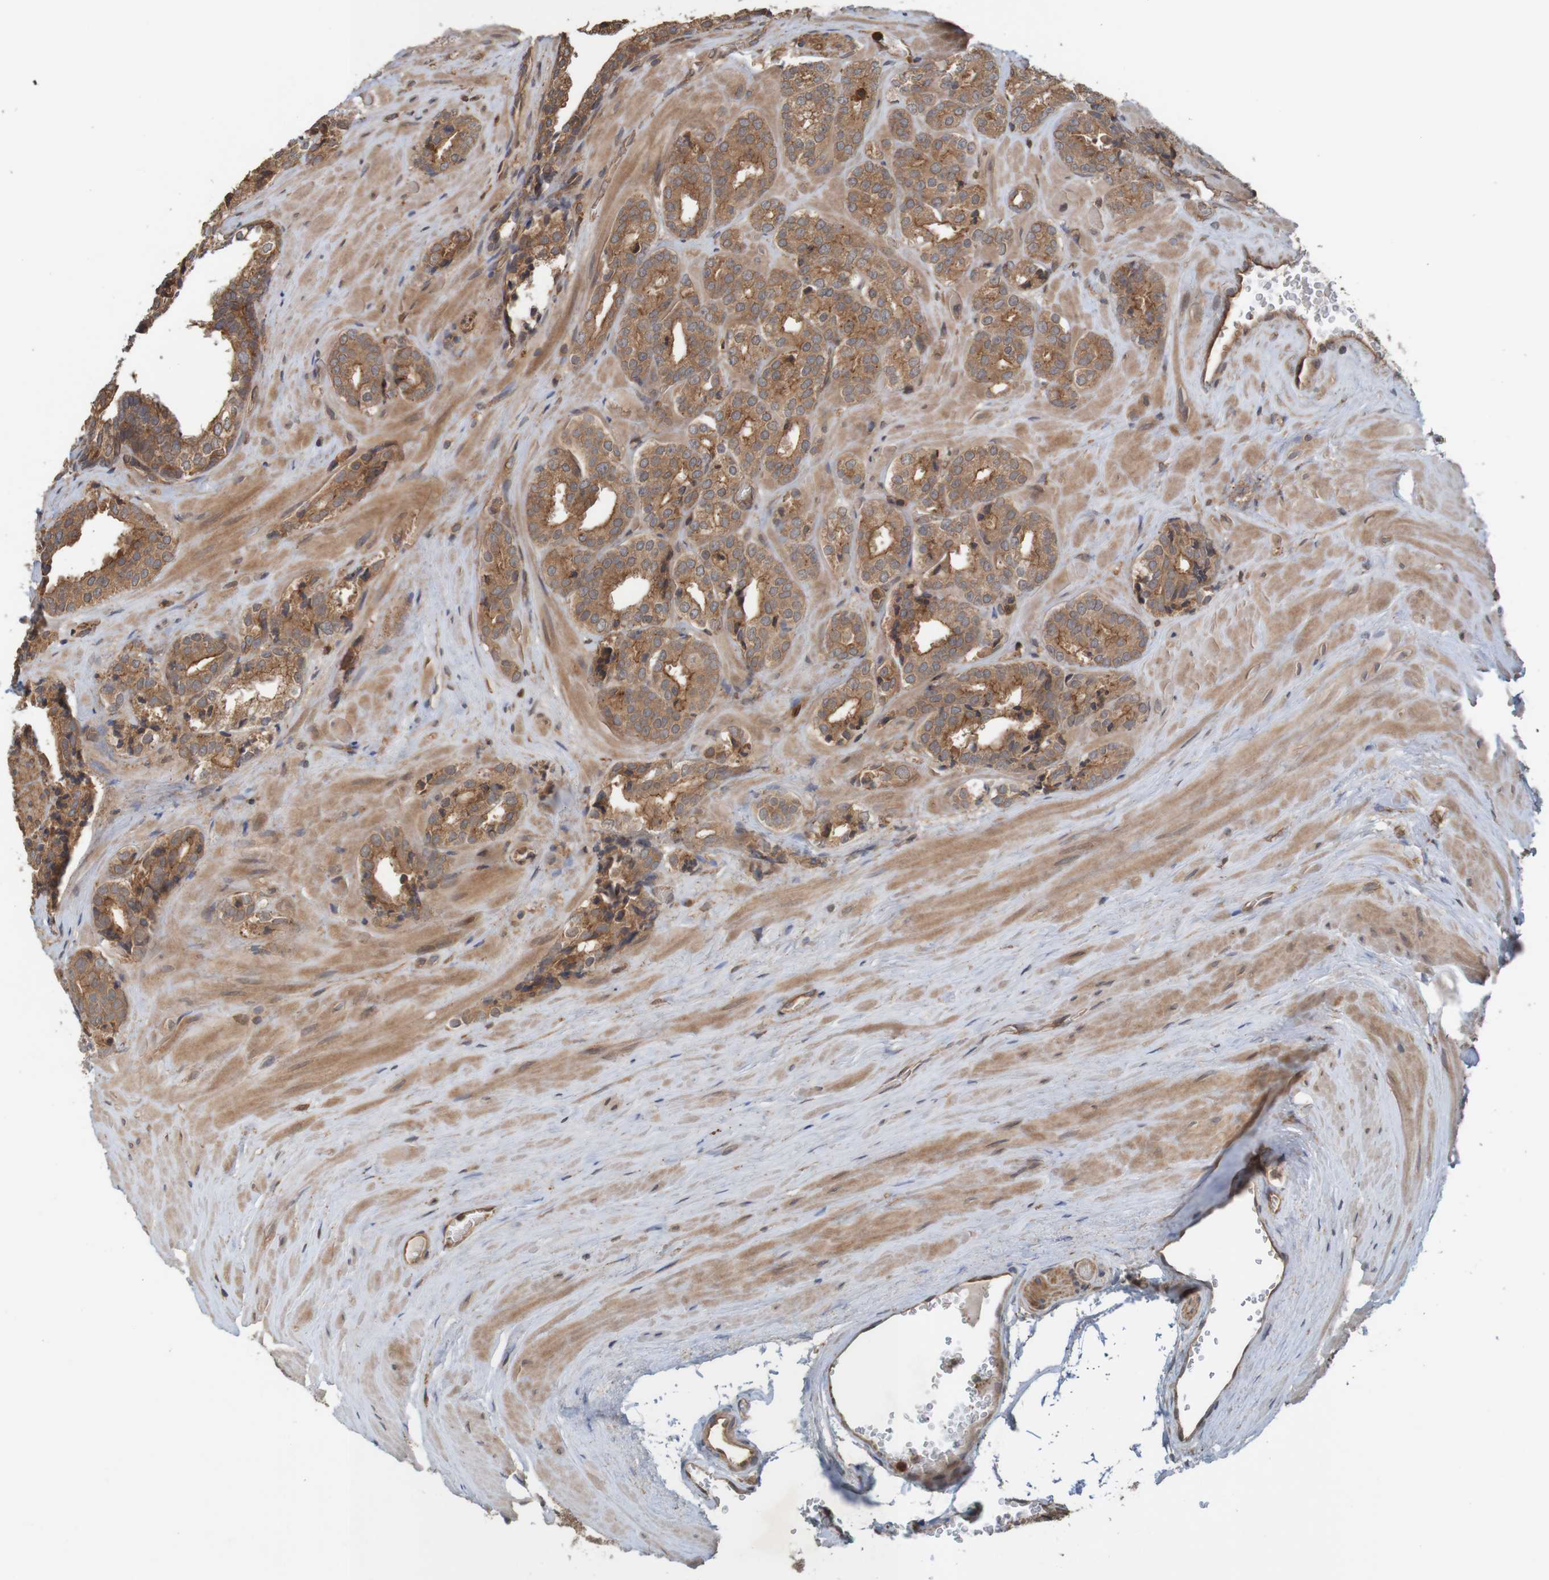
{"staining": {"intensity": "moderate", "quantity": ">75%", "location": "cytoplasmic/membranous"}, "tissue": "prostate cancer", "cell_type": "Tumor cells", "image_type": "cancer", "snomed": [{"axis": "morphology", "description": "Adenocarcinoma, High grade"}, {"axis": "topography", "description": "Prostate"}], "caption": "Immunohistochemistry (IHC) staining of prostate cancer (adenocarcinoma (high-grade)), which displays medium levels of moderate cytoplasmic/membranous expression in about >75% of tumor cells indicating moderate cytoplasmic/membranous protein staining. The staining was performed using DAB (3,3'-diaminobenzidine) (brown) for protein detection and nuclei were counterstained in hematoxylin (blue).", "gene": "ARHGEF11", "patient": {"sex": "male", "age": 60}}